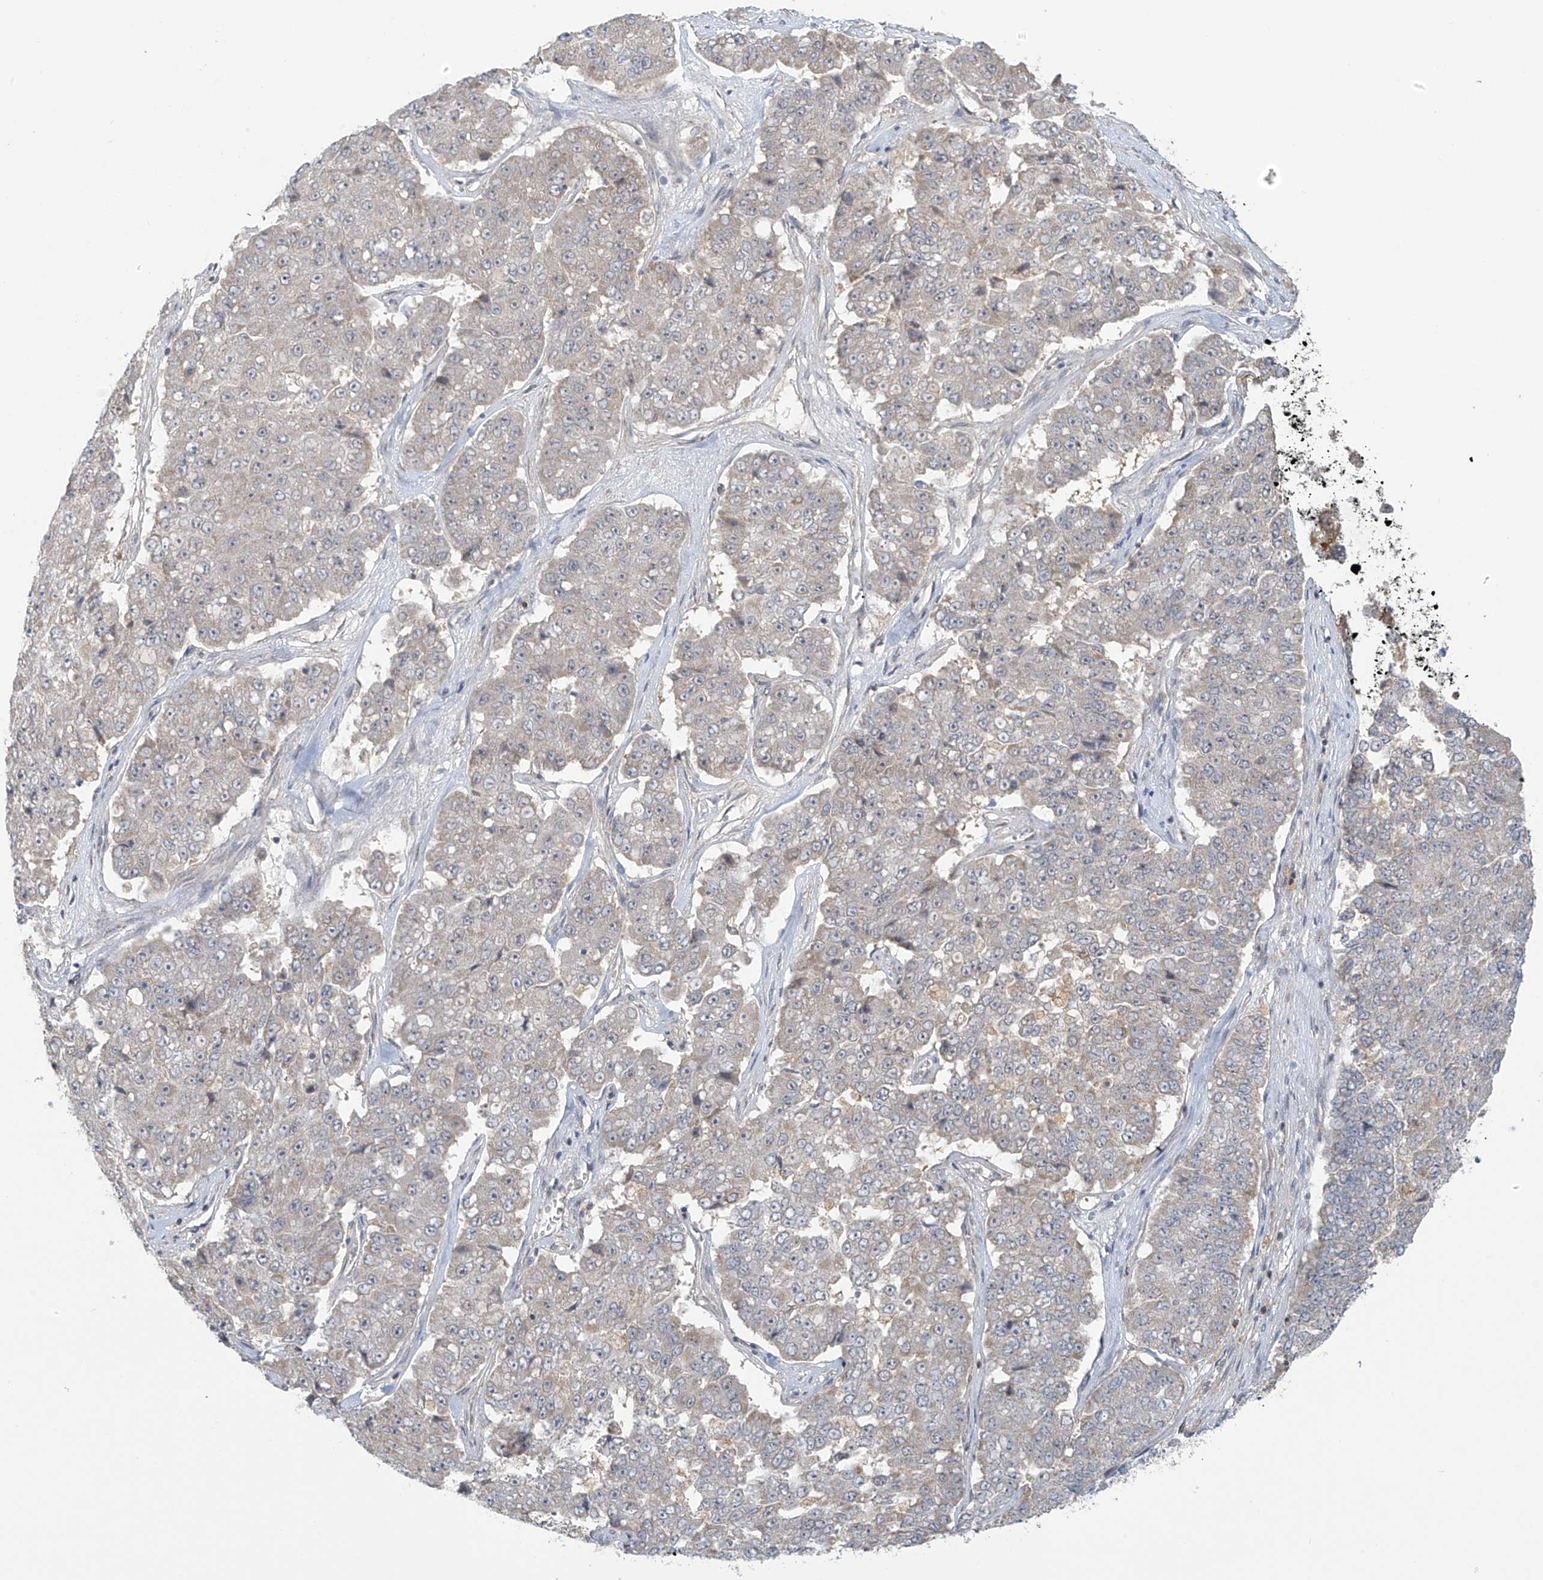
{"staining": {"intensity": "negative", "quantity": "none", "location": "none"}, "tissue": "pancreatic cancer", "cell_type": "Tumor cells", "image_type": "cancer", "snomed": [{"axis": "morphology", "description": "Adenocarcinoma, NOS"}, {"axis": "topography", "description": "Pancreas"}], "caption": "DAB immunohistochemical staining of adenocarcinoma (pancreatic) reveals no significant expression in tumor cells. (Brightfield microscopy of DAB (3,3'-diaminobenzidine) immunohistochemistry at high magnification).", "gene": "HDDC2", "patient": {"sex": "male", "age": 50}}